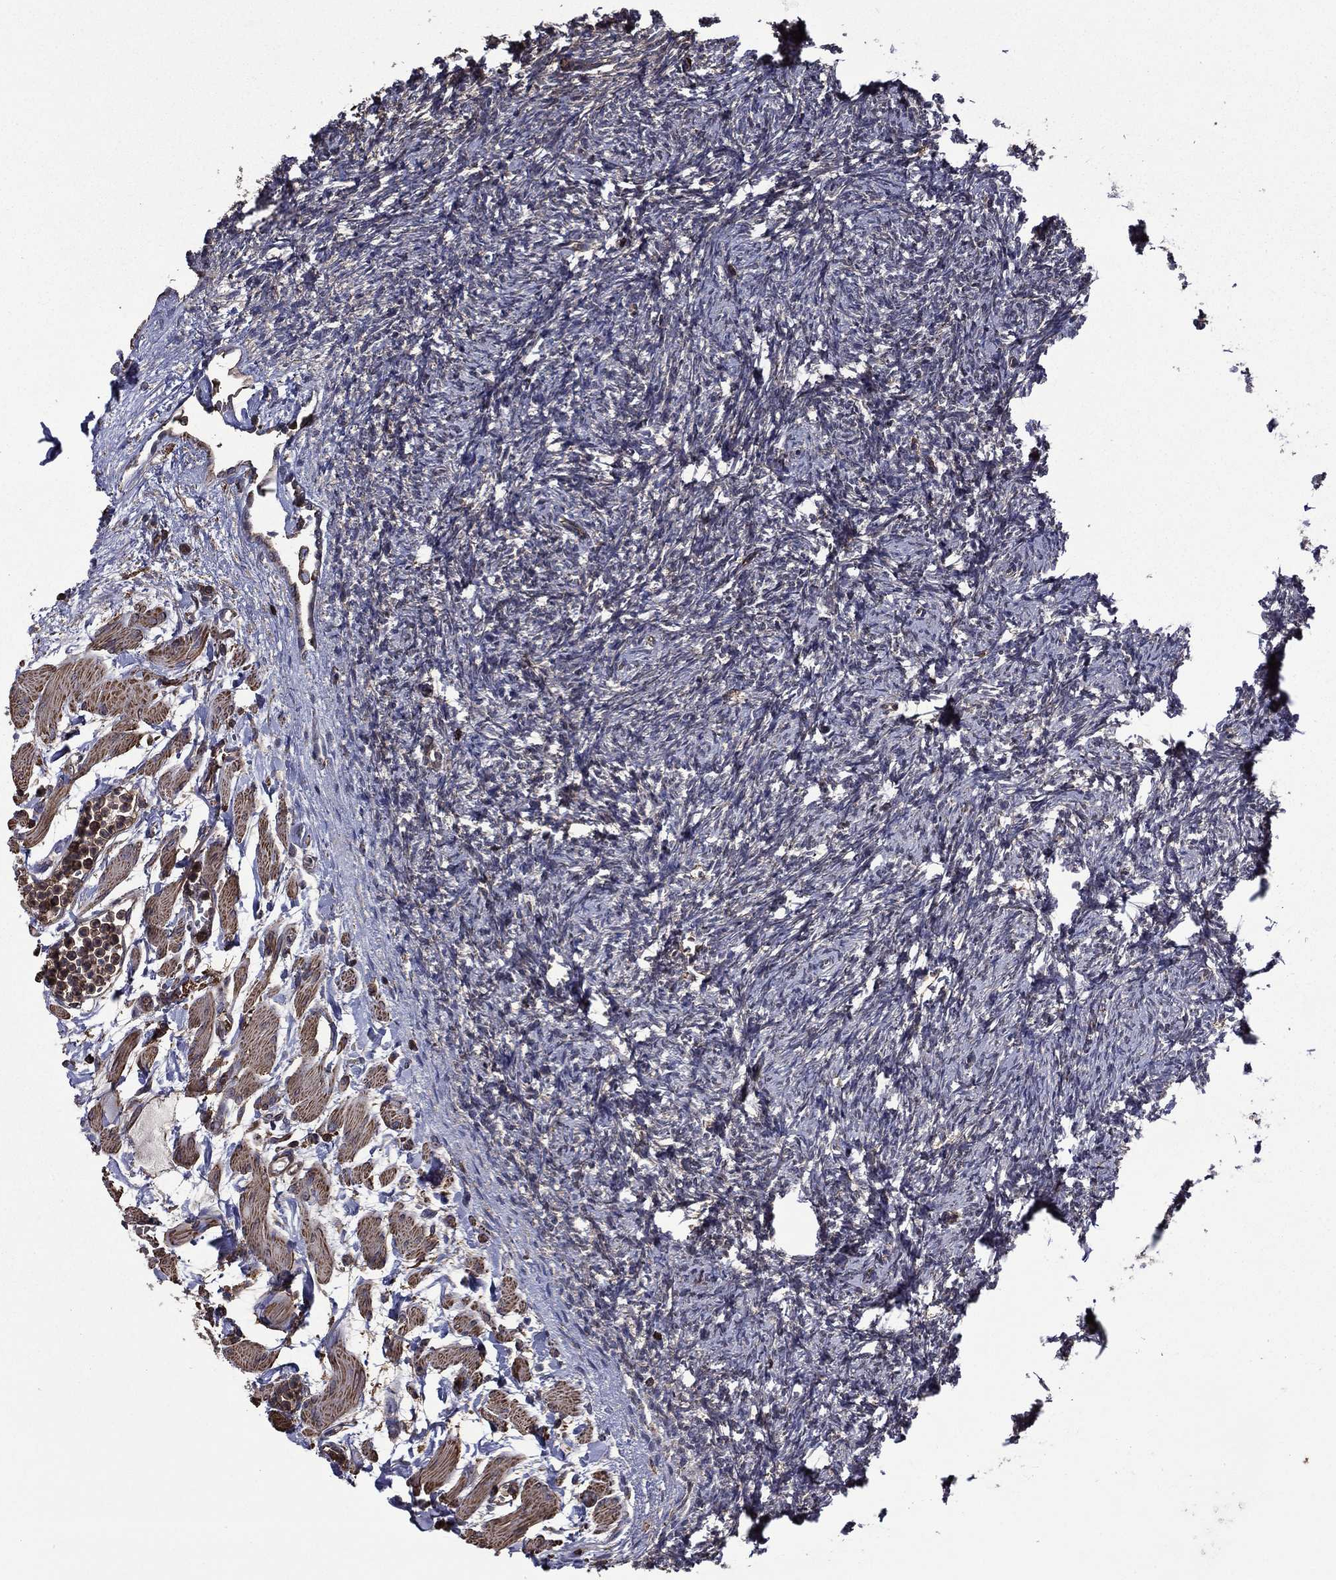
{"staining": {"intensity": "strong", "quantity": ">75%", "location": "cytoplasmic/membranous"}, "tissue": "ovary", "cell_type": "Follicle cells", "image_type": "normal", "snomed": [{"axis": "morphology", "description": "Normal tissue, NOS"}, {"axis": "topography", "description": "Fallopian tube"}, {"axis": "topography", "description": "Ovary"}], "caption": "The histopathology image exhibits a brown stain indicating the presence of a protein in the cytoplasmic/membranous of follicle cells in ovary.", "gene": "PLPP3", "patient": {"sex": "female", "age": 33}}